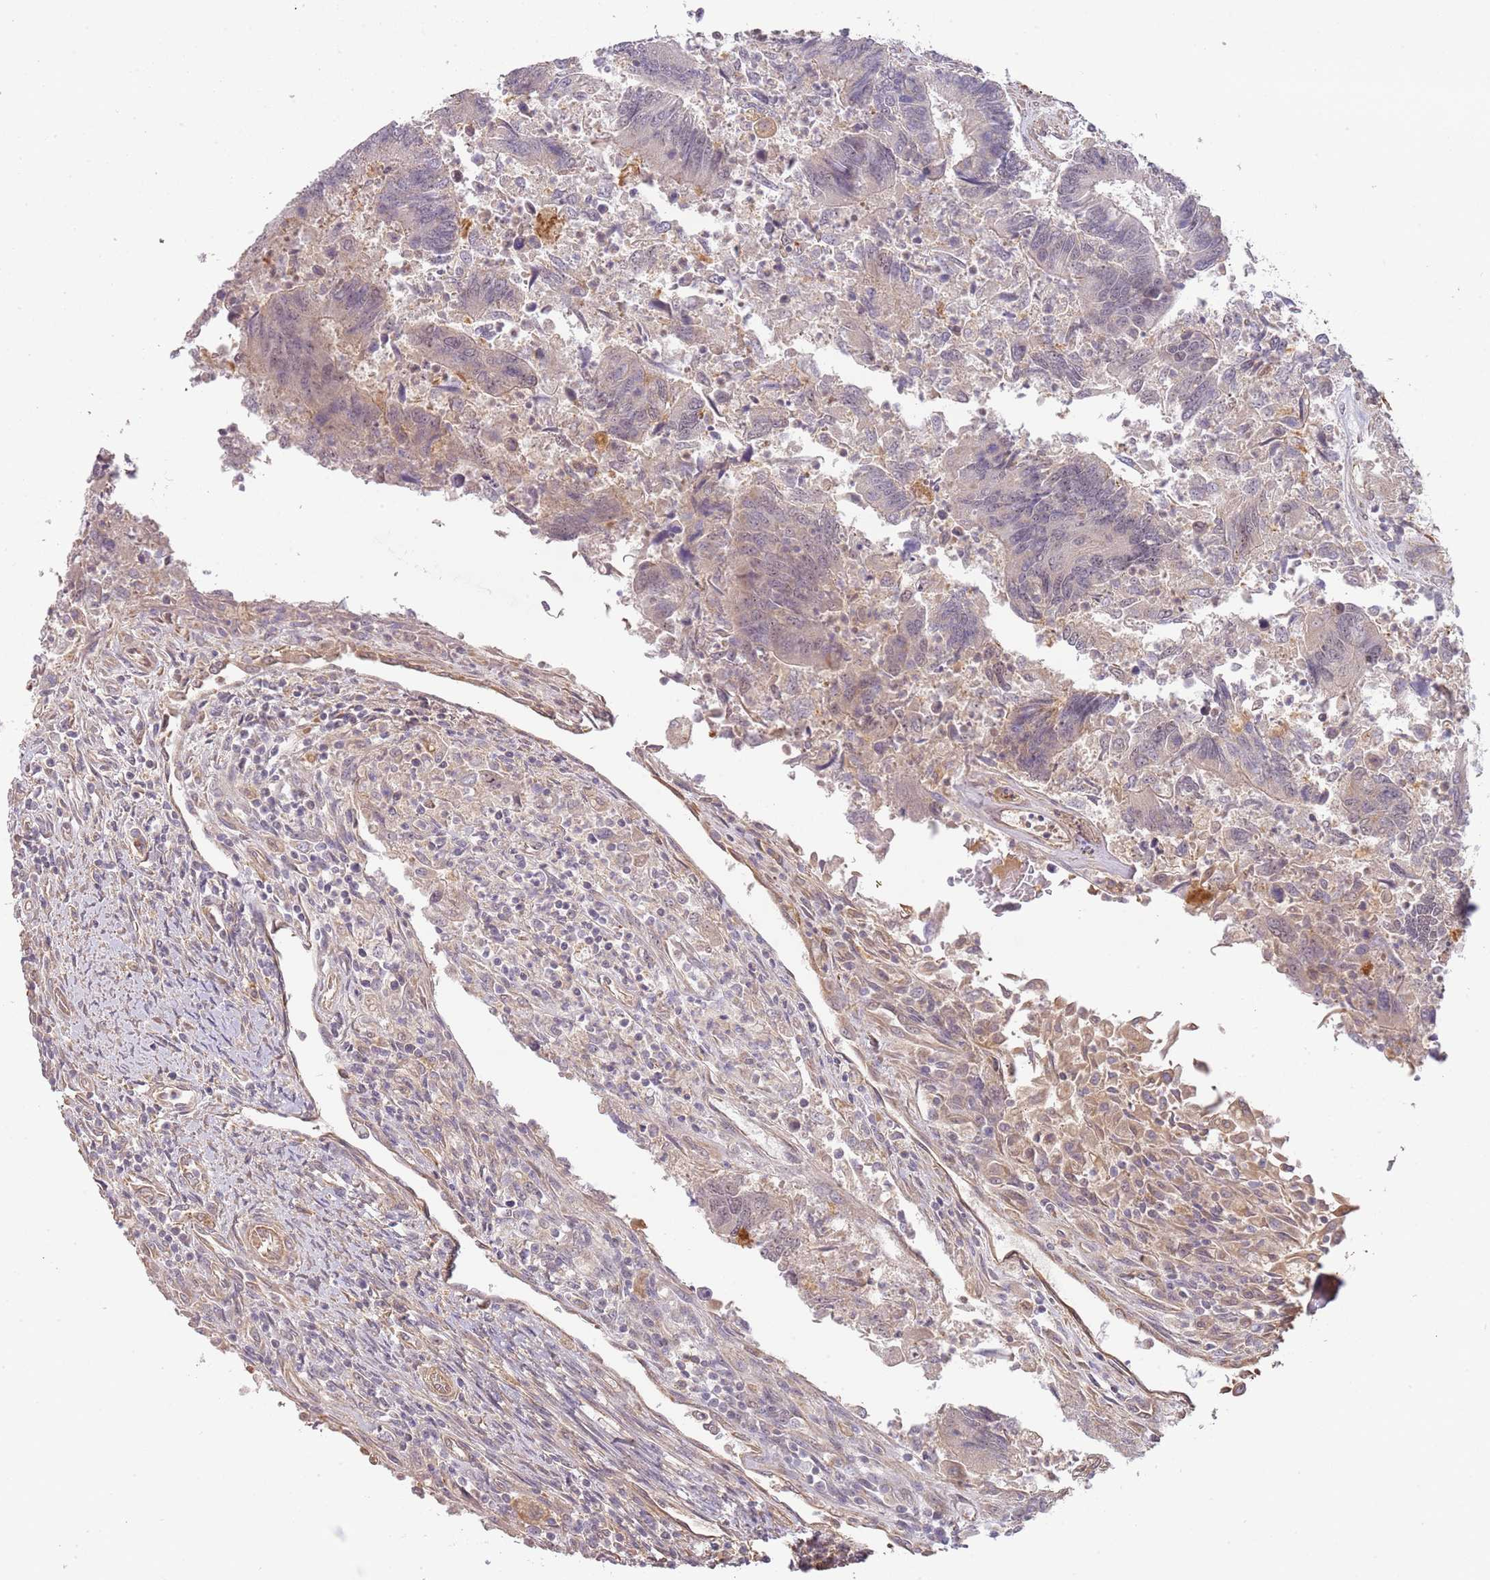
{"staining": {"intensity": "weak", "quantity": "<25%", "location": "nuclear"}, "tissue": "colorectal cancer", "cell_type": "Tumor cells", "image_type": "cancer", "snomed": [{"axis": "morphology", "description": "Adenocarcinoma, NOS"}, {"axis": "topography", "description": "Colon"}], "caption": "DAB (3,3'-diaminobenzidine) immunohistochemical staining of human colorectal adenocarcinoma reveals no significant expression in tumor cells. (Immunohistochemistry, brightfield microscopy, high magnification).", "gene": "SURF2", "patient": {"sex": "female", "age": 67}}